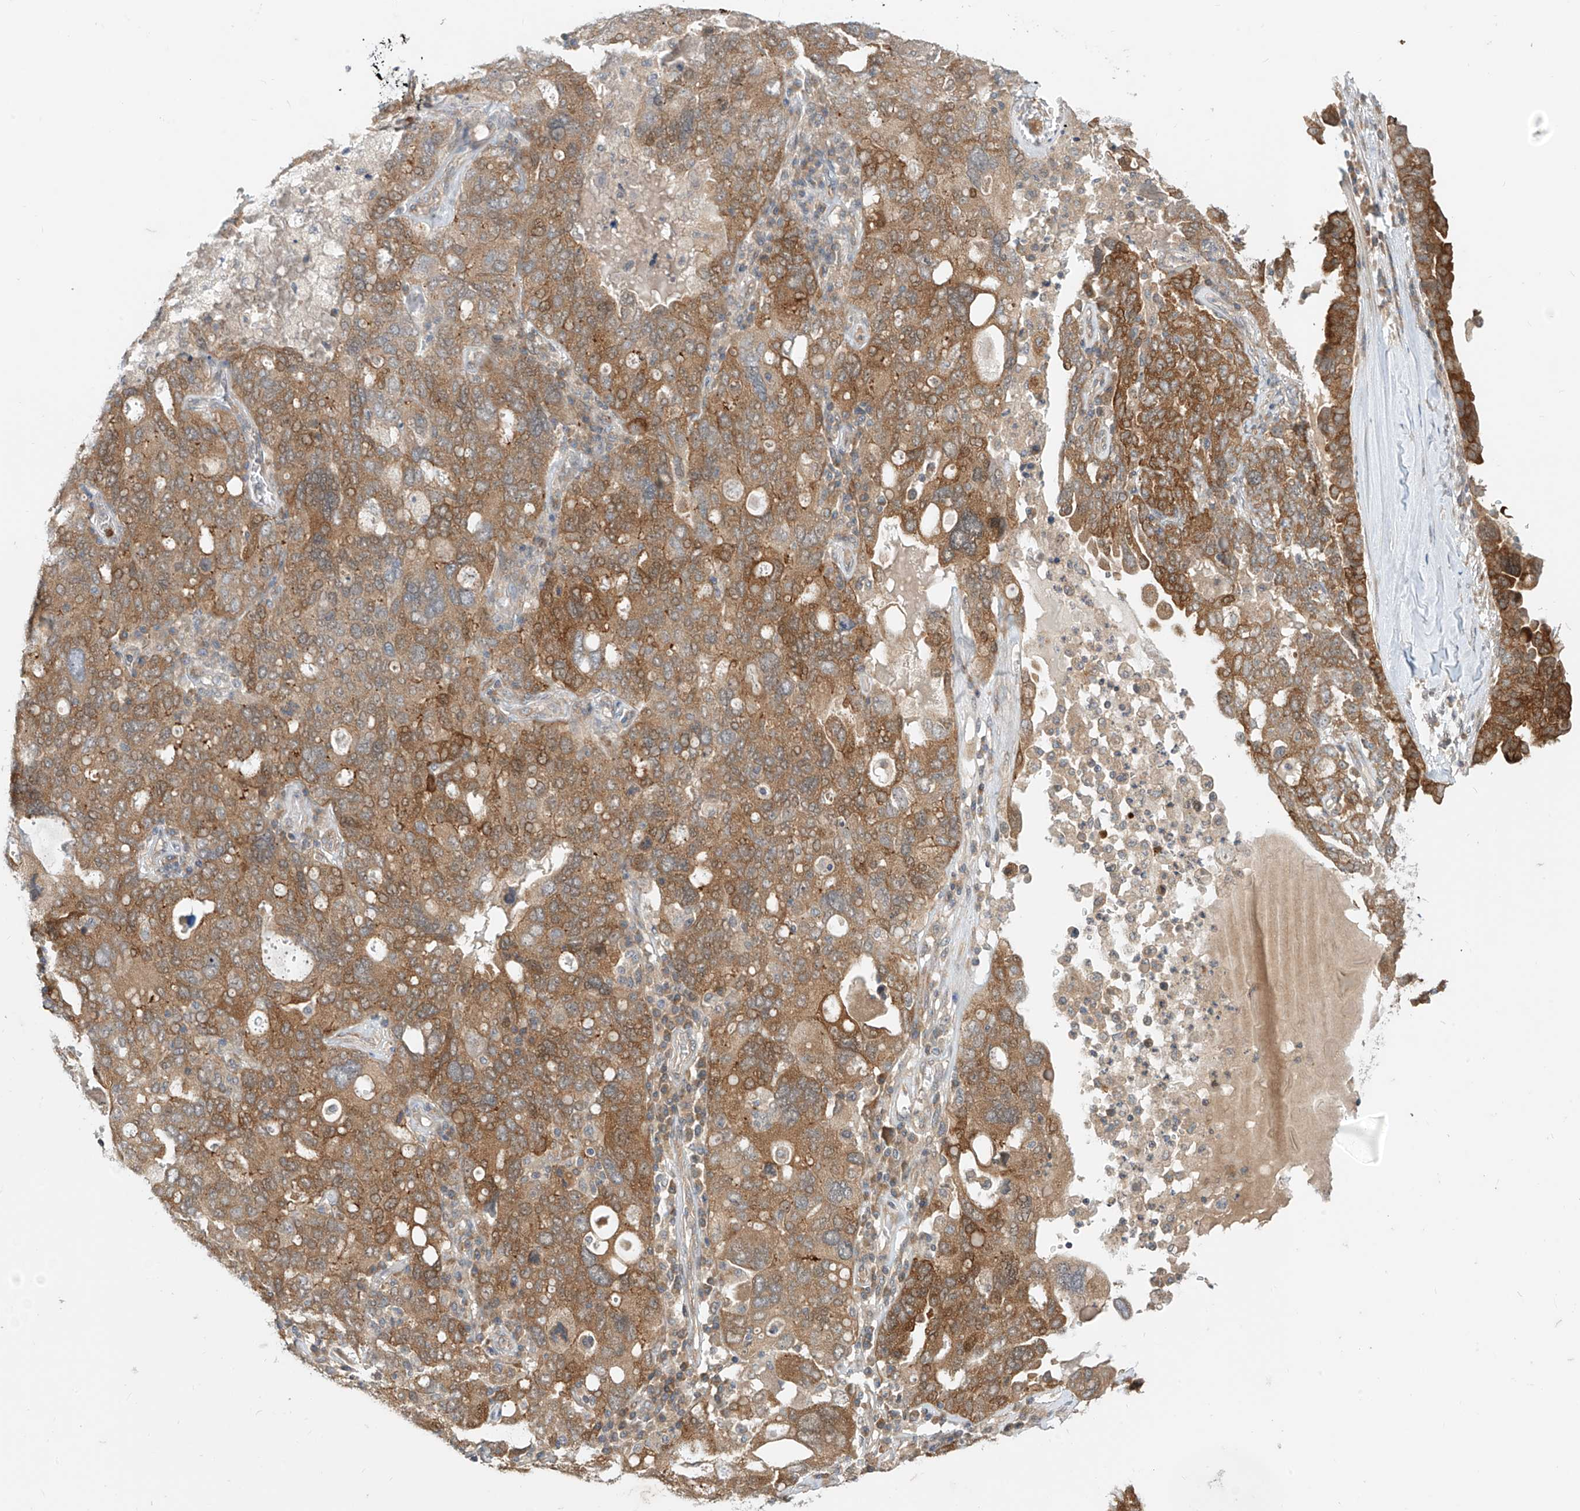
{"staining": {"intensity": "moderate", "quantity": ">75%", "location": "cytoplasmic/membranous"}, "tissue": "ovarian cancer", "cell_type": "Tumor cells", "image_type": "cancer", "snomed": [{"axis": "morphology", "description": "Carcinoma, endometroid"}, {"axis": "topography", "description": "Ovary"}], "caption": "Human ovarian cancer (endometroid carcinoma) stained with a protein marker shows moderate staining in tumor cells.", "gene": "MTUS2", "patient": {"sex": "female", "age": 62}}